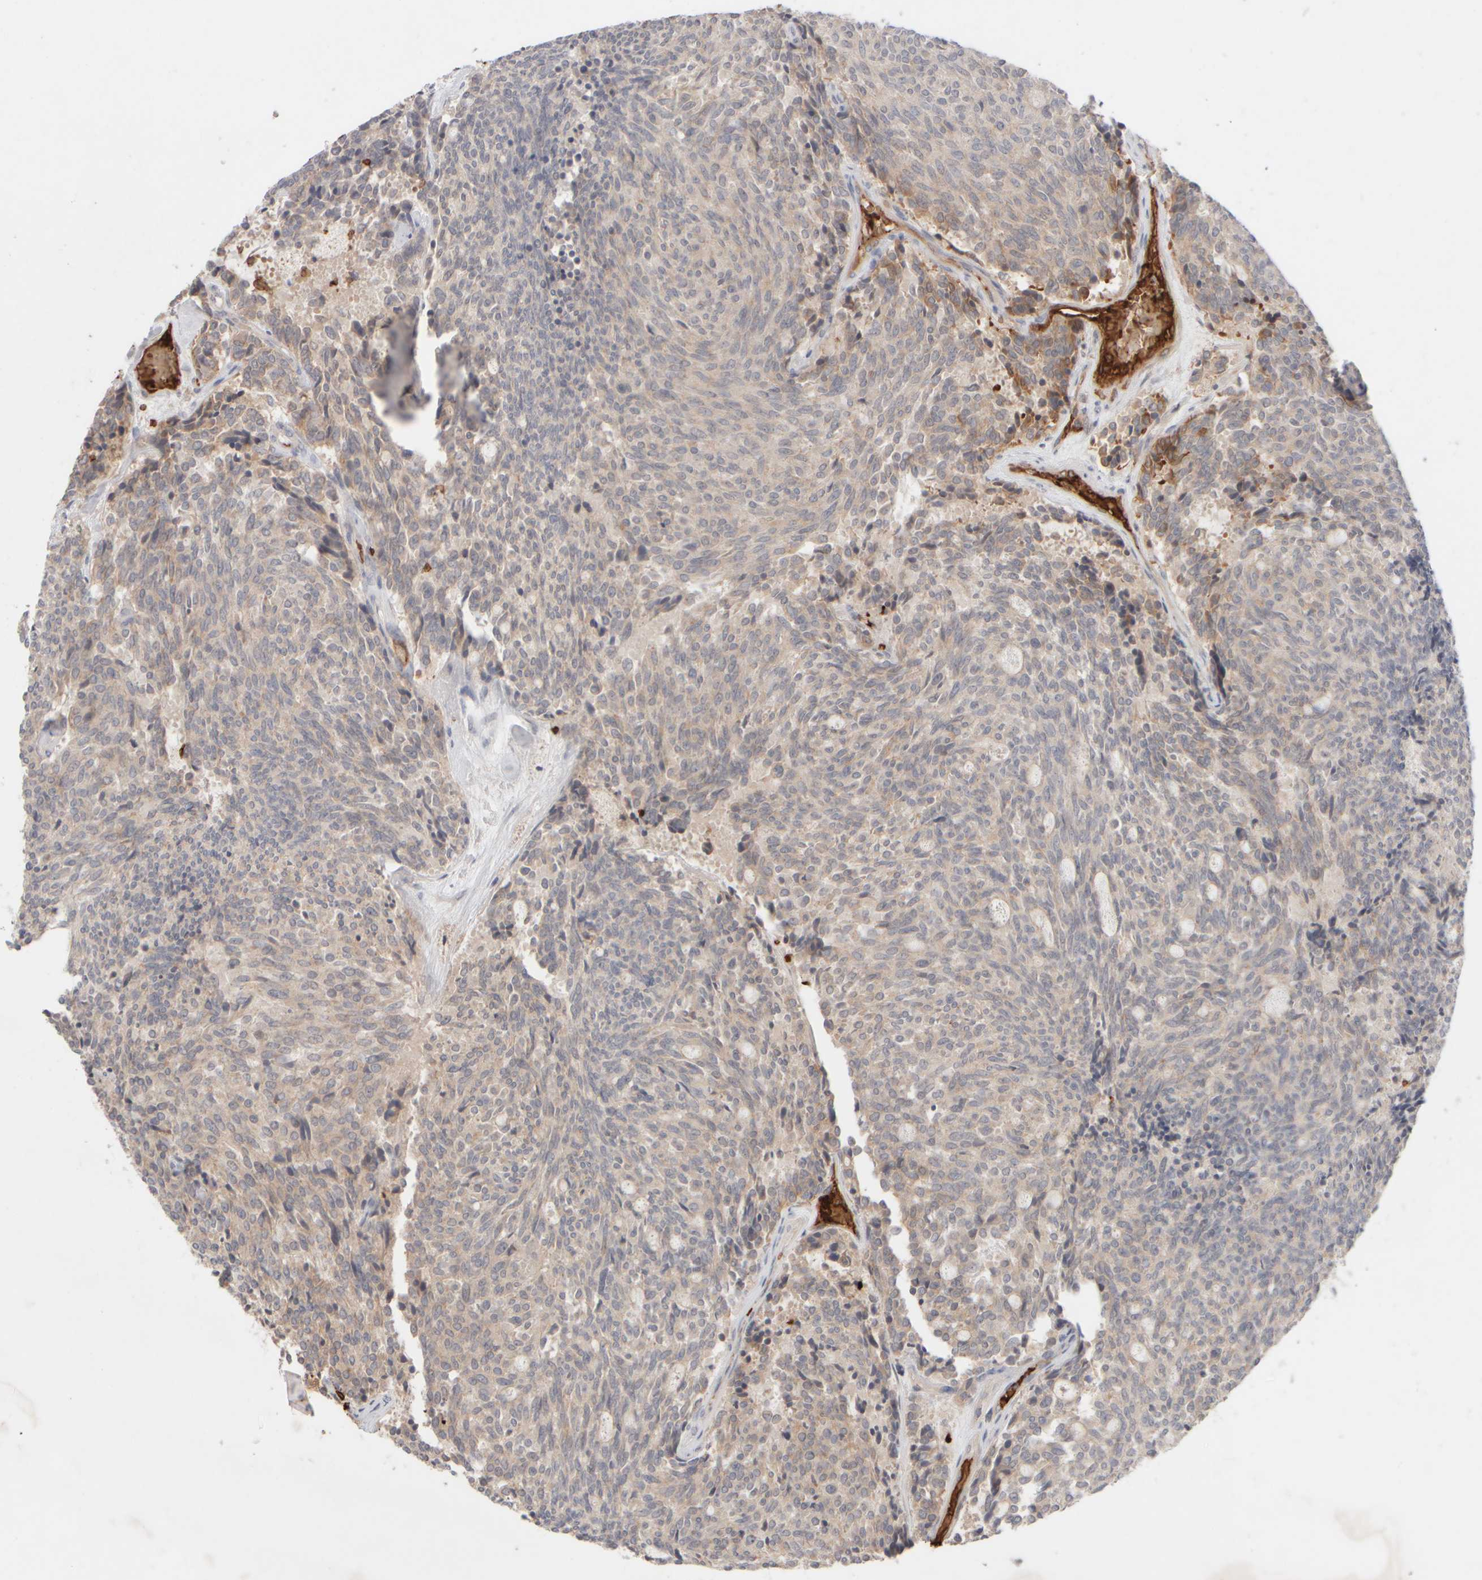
{"staining": {"intensity": "weak", "quantity": "25%-75%", "location": "cytoplasmic/membranous"}, "tissue": "carcinoid", "cell_type": "Tumor cells", "image_type": "cancer", "snomed": [{"axis": "morphology", "description": "Carcinoid, malignant, NOS"}, {"axis": "topography", "description": "Pancreas"}], "caption": "A histopathology image of human carcinoid (malignant) stained for a protein exhibits weak cytoplasmic/membranous brown staining in tumor cells.", "gene": "MST1", "patient": {"sex": "female", "age": 54}}